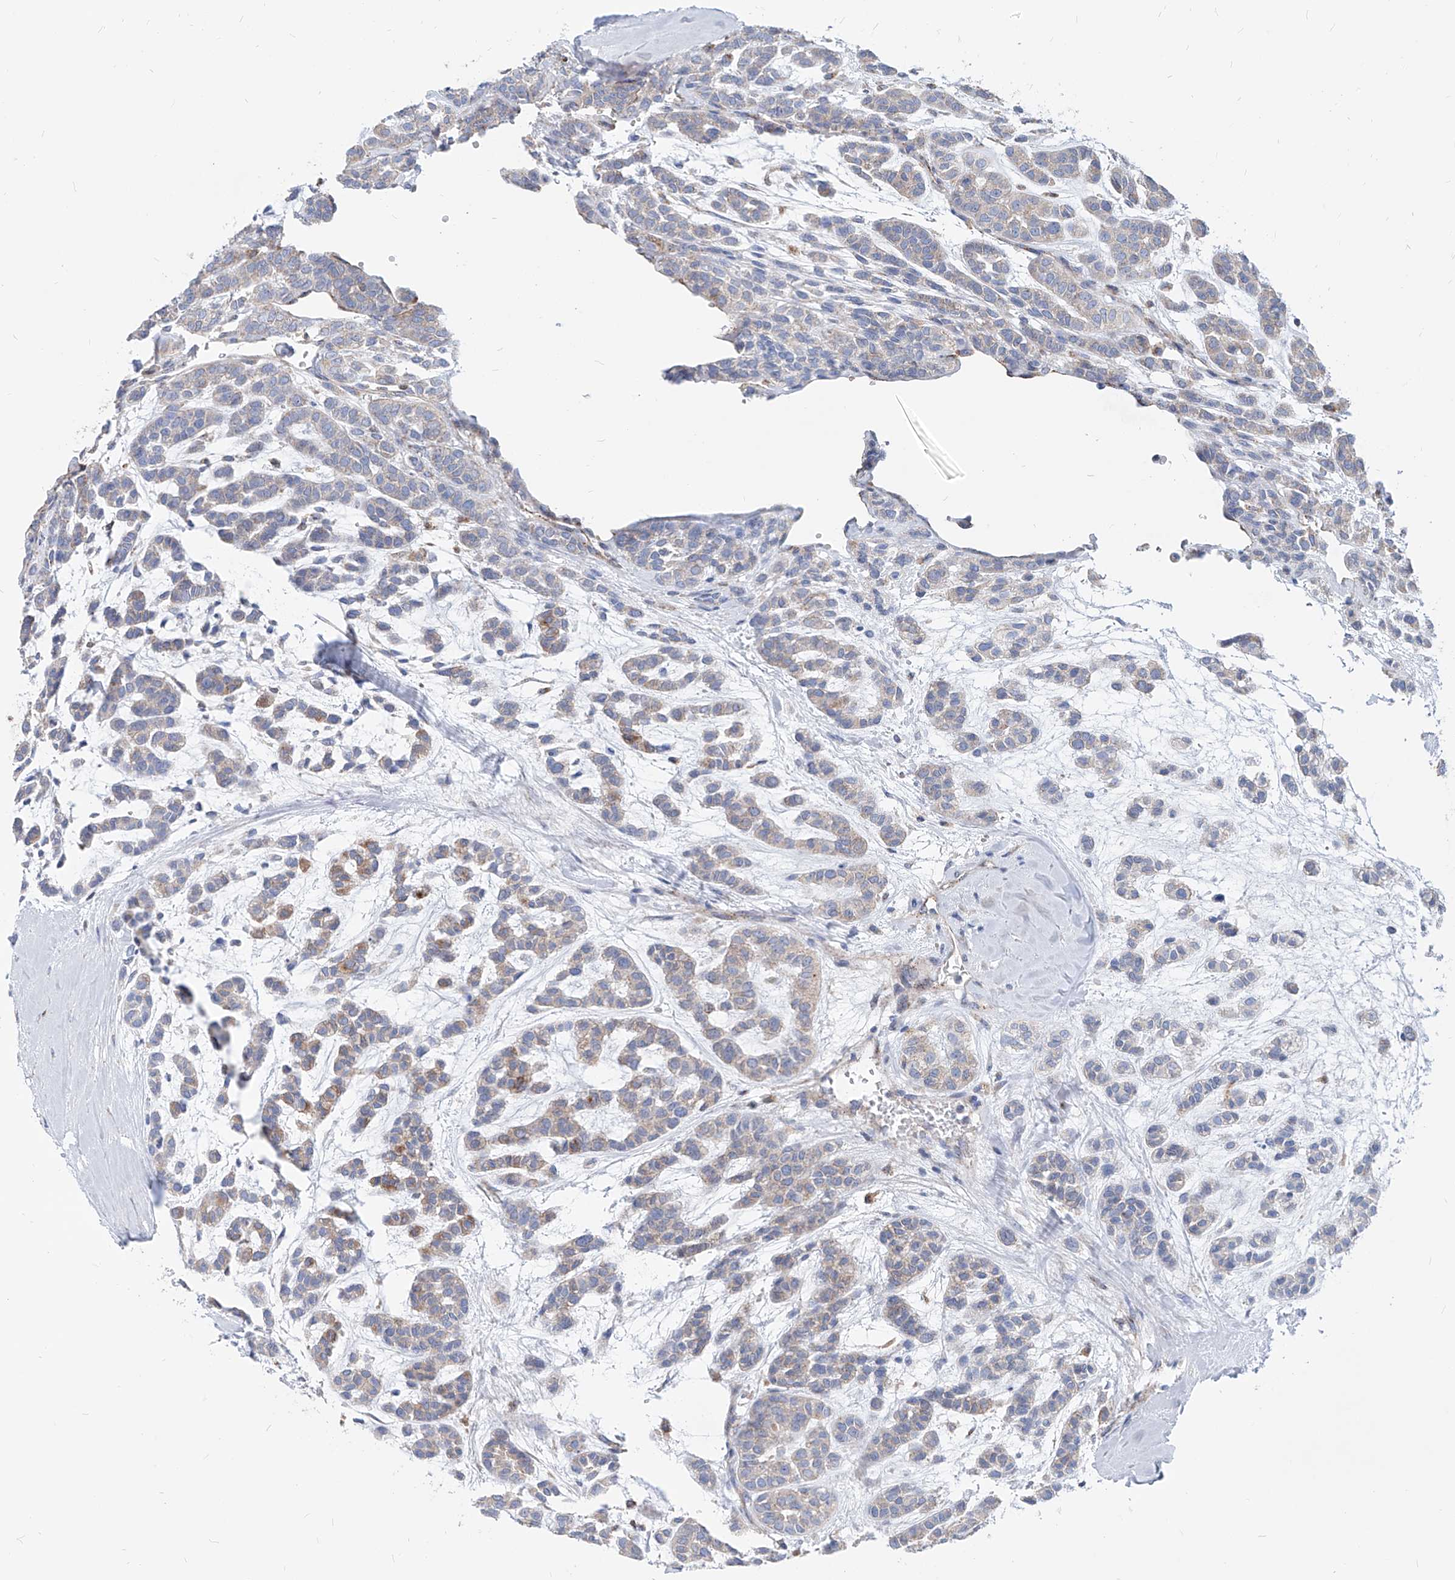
{"staining": {"intensity": "weak", "quantity": "<25%", "location": "cytoplasmic/membranous"}, "tissue": "head and neck cancer", "cell_type": "Tumor cells", "image_type": "cancer", "snomed": [{"axis": "morphology", "description": "Adenocarcinoma, NOS"}, {"axis": "morphology", "description": "Adenoma, NOS"}, {"axis": "topography", "description": "Head-Neck"}], "caption": "This photomicrograph is of adenocarcinoma (head and neck) stained with immunohistochemistry (IHC) to label a protein in brown with the nuclei are counter-stained blue. There is no staining in tumor cells.", "gene": "AGPS", "patient": {"sex": "female", "age": 55}}